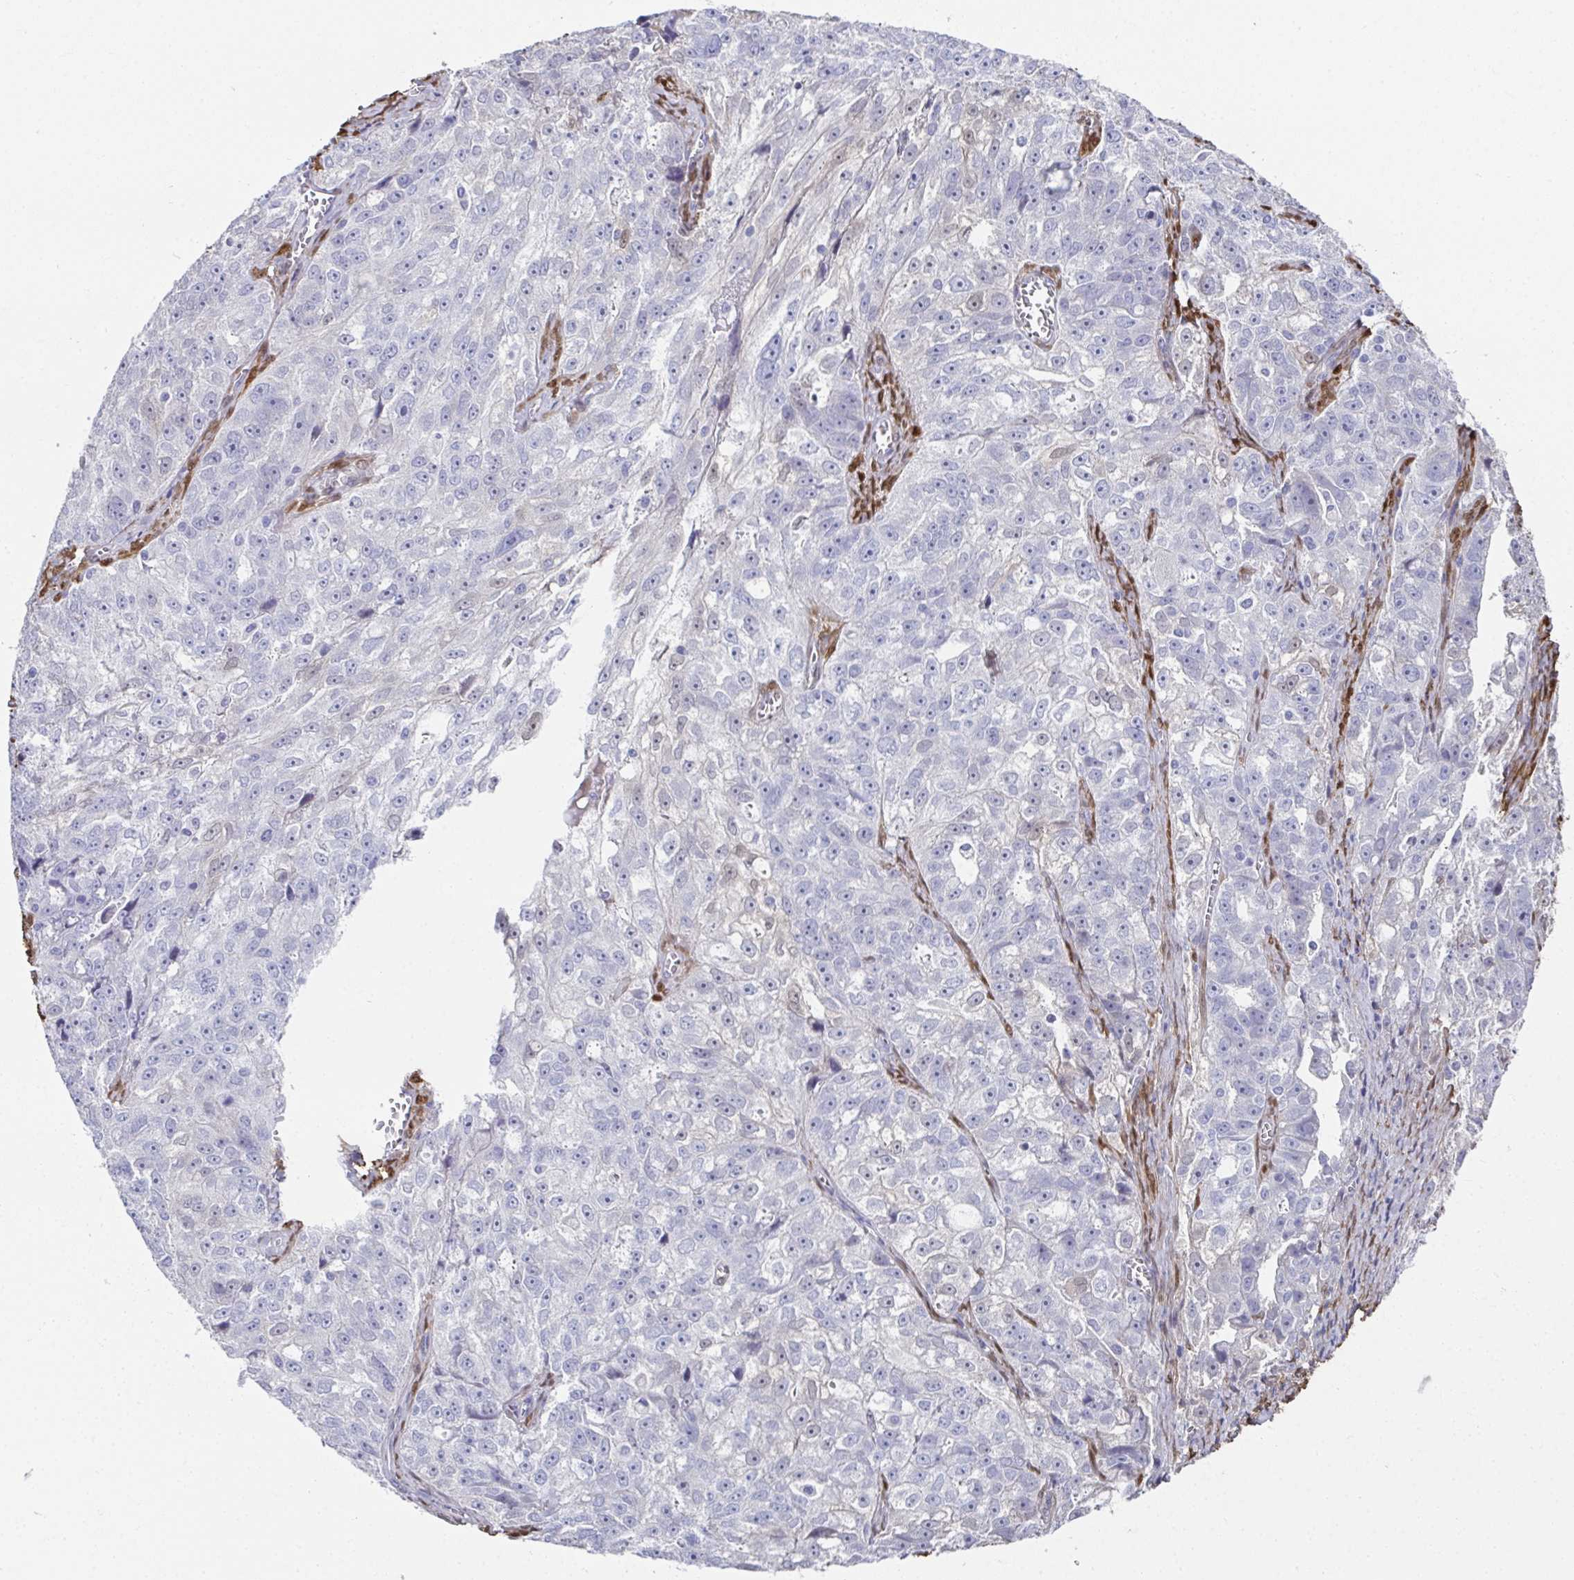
{"staining": {"intensity": "negative", "quantity": "none", "location": "none"}, "tissue": "ovarian cancer", "cell_type": "Tumor cells", "image_type": "cancer", "snomed": [{"axis": "morphology", "description": "Cystadenocarcinoma, serous, NOS"}, {"axis": "topography", "description": "Ovary"}], "caption": "Ovarian cancer (serous cystadenocarcinoma) stained for a protein using immunohistochemistry displays no staining tumor cells.", "gene": "RBP1", "patient": {"sex": "female", "age": 51}}